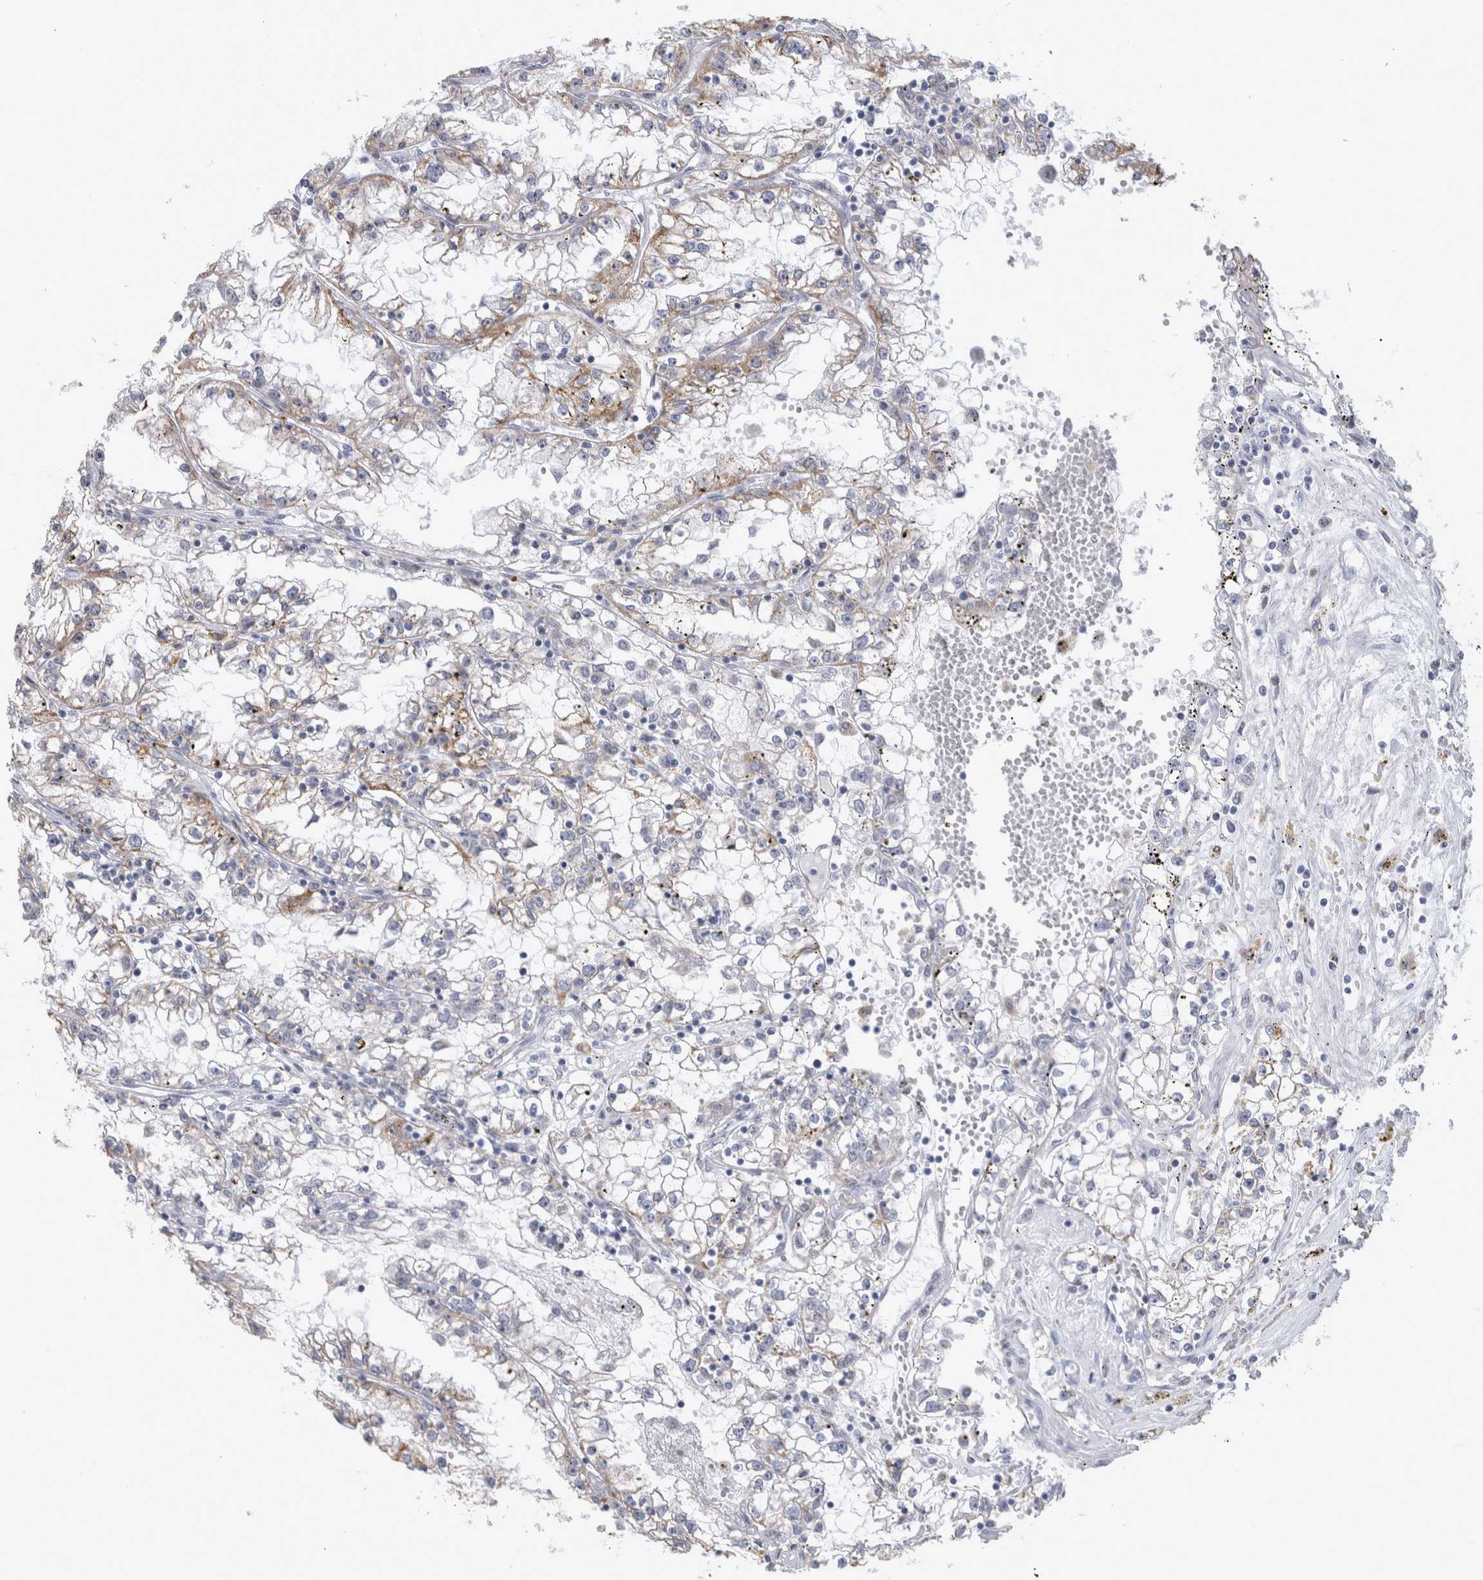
{"staining": {"intensity": "weak", "quantity": "<25%", "location": "cytoplasmic/membranous"}, "tissue": "renal cancer", "cell_type": "Tumor cells", "image_type": "cancer", "snomed": [{"axis": "morphology", "description": "Adenocarcinoma, NOS"}, {"axis": "topography", "description": "Kidney"}], "caption": "Renal cancer (adenocarcinoma) was stained to show a protein in brown. There is no significant positivity in tumor cells.", "gene": "GATM", "patient": {"sex": "male", "age": 56}}